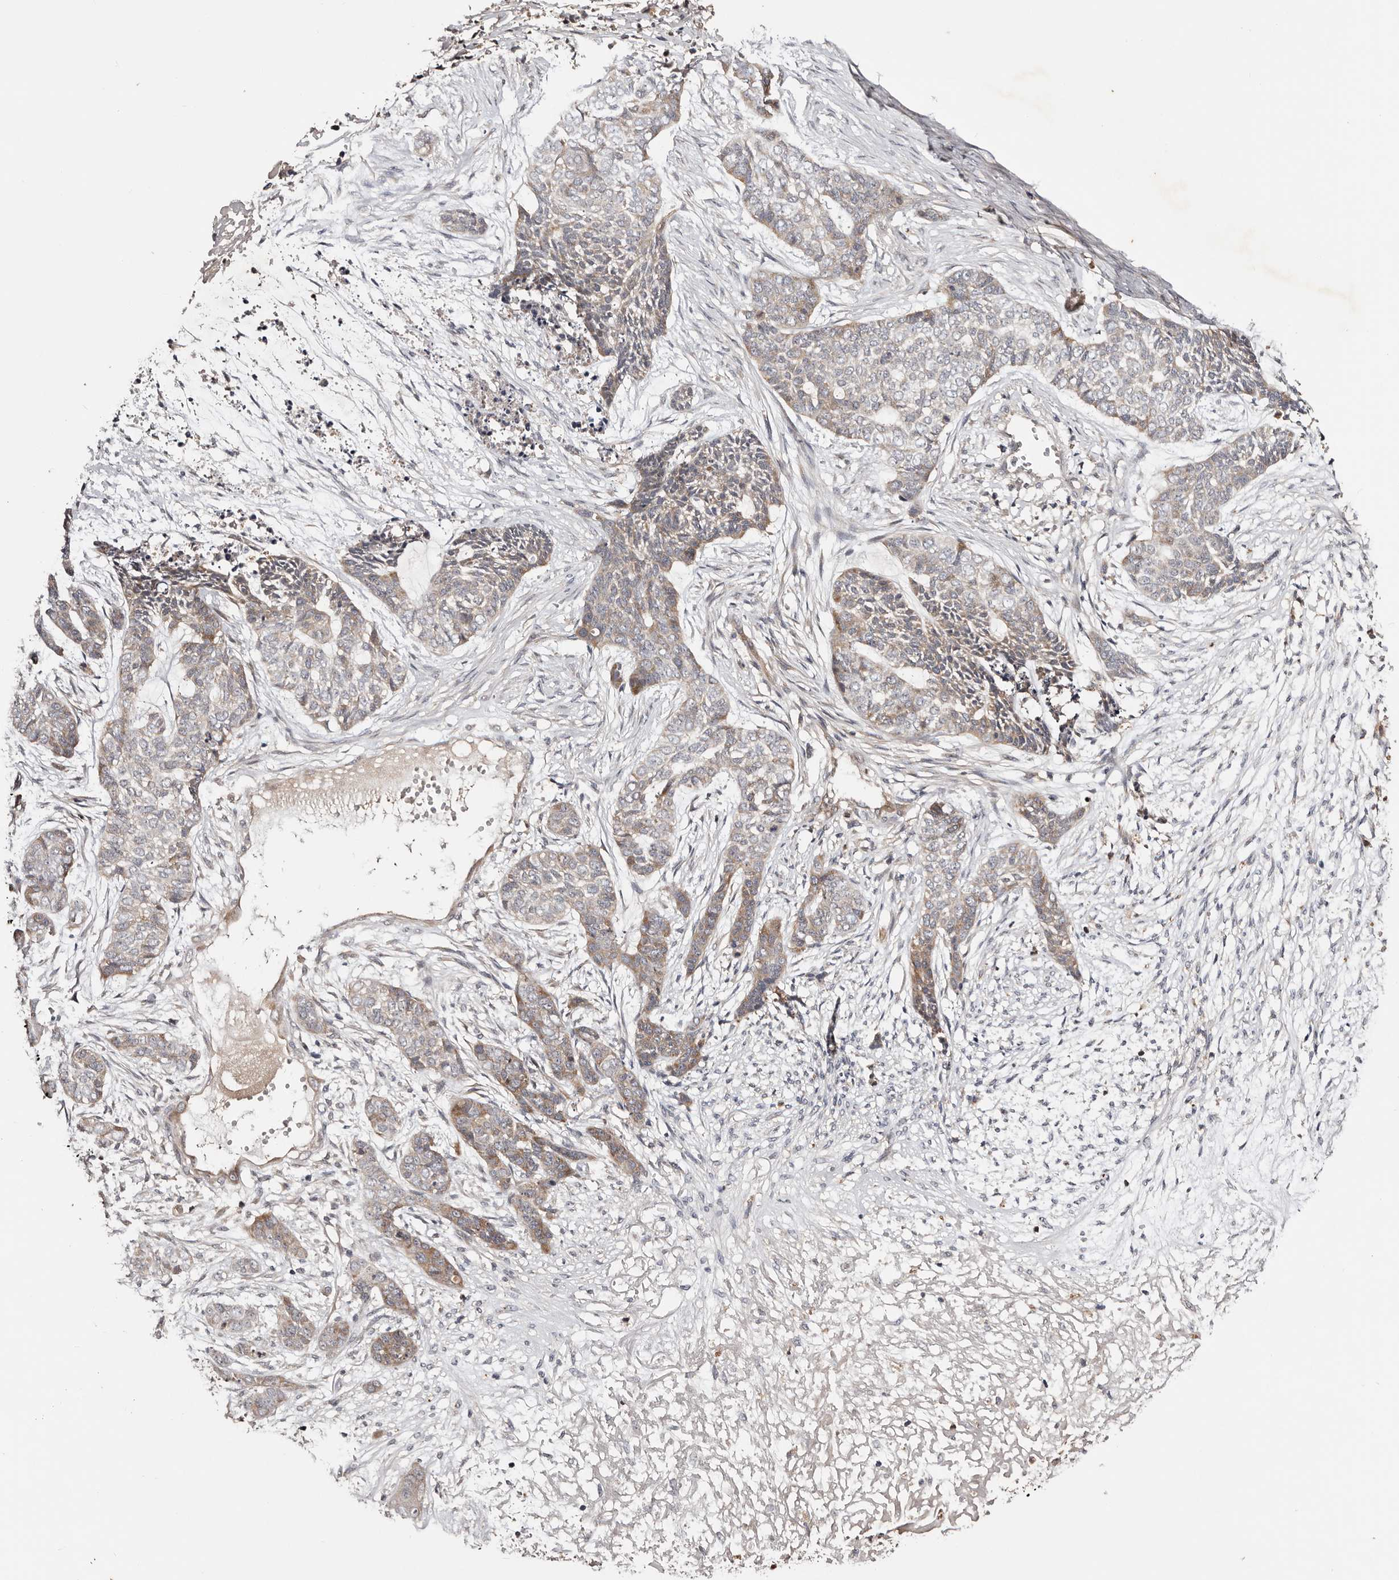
{"staining": {"intensity": "weak", "quantity": "25%-75%", "location": "cytoplasmic/membranous"}, "tissue": "skin cancer", "cell_type": "Tumor cells", "image_type": "cancer", "snomed": [{"axis": "morphology", "description": "Basal cell carcinoma"}, {"axis": "topography", "description": "Skin"}], "caption": "Skin cancer (basal cell carcinoma) tissue demonstrates weak cytoplasmic/membranous positivity in about 25%-75% of tumor cells", "gene": "PKIB", "patient": {"sex": "female", "age": 64}}